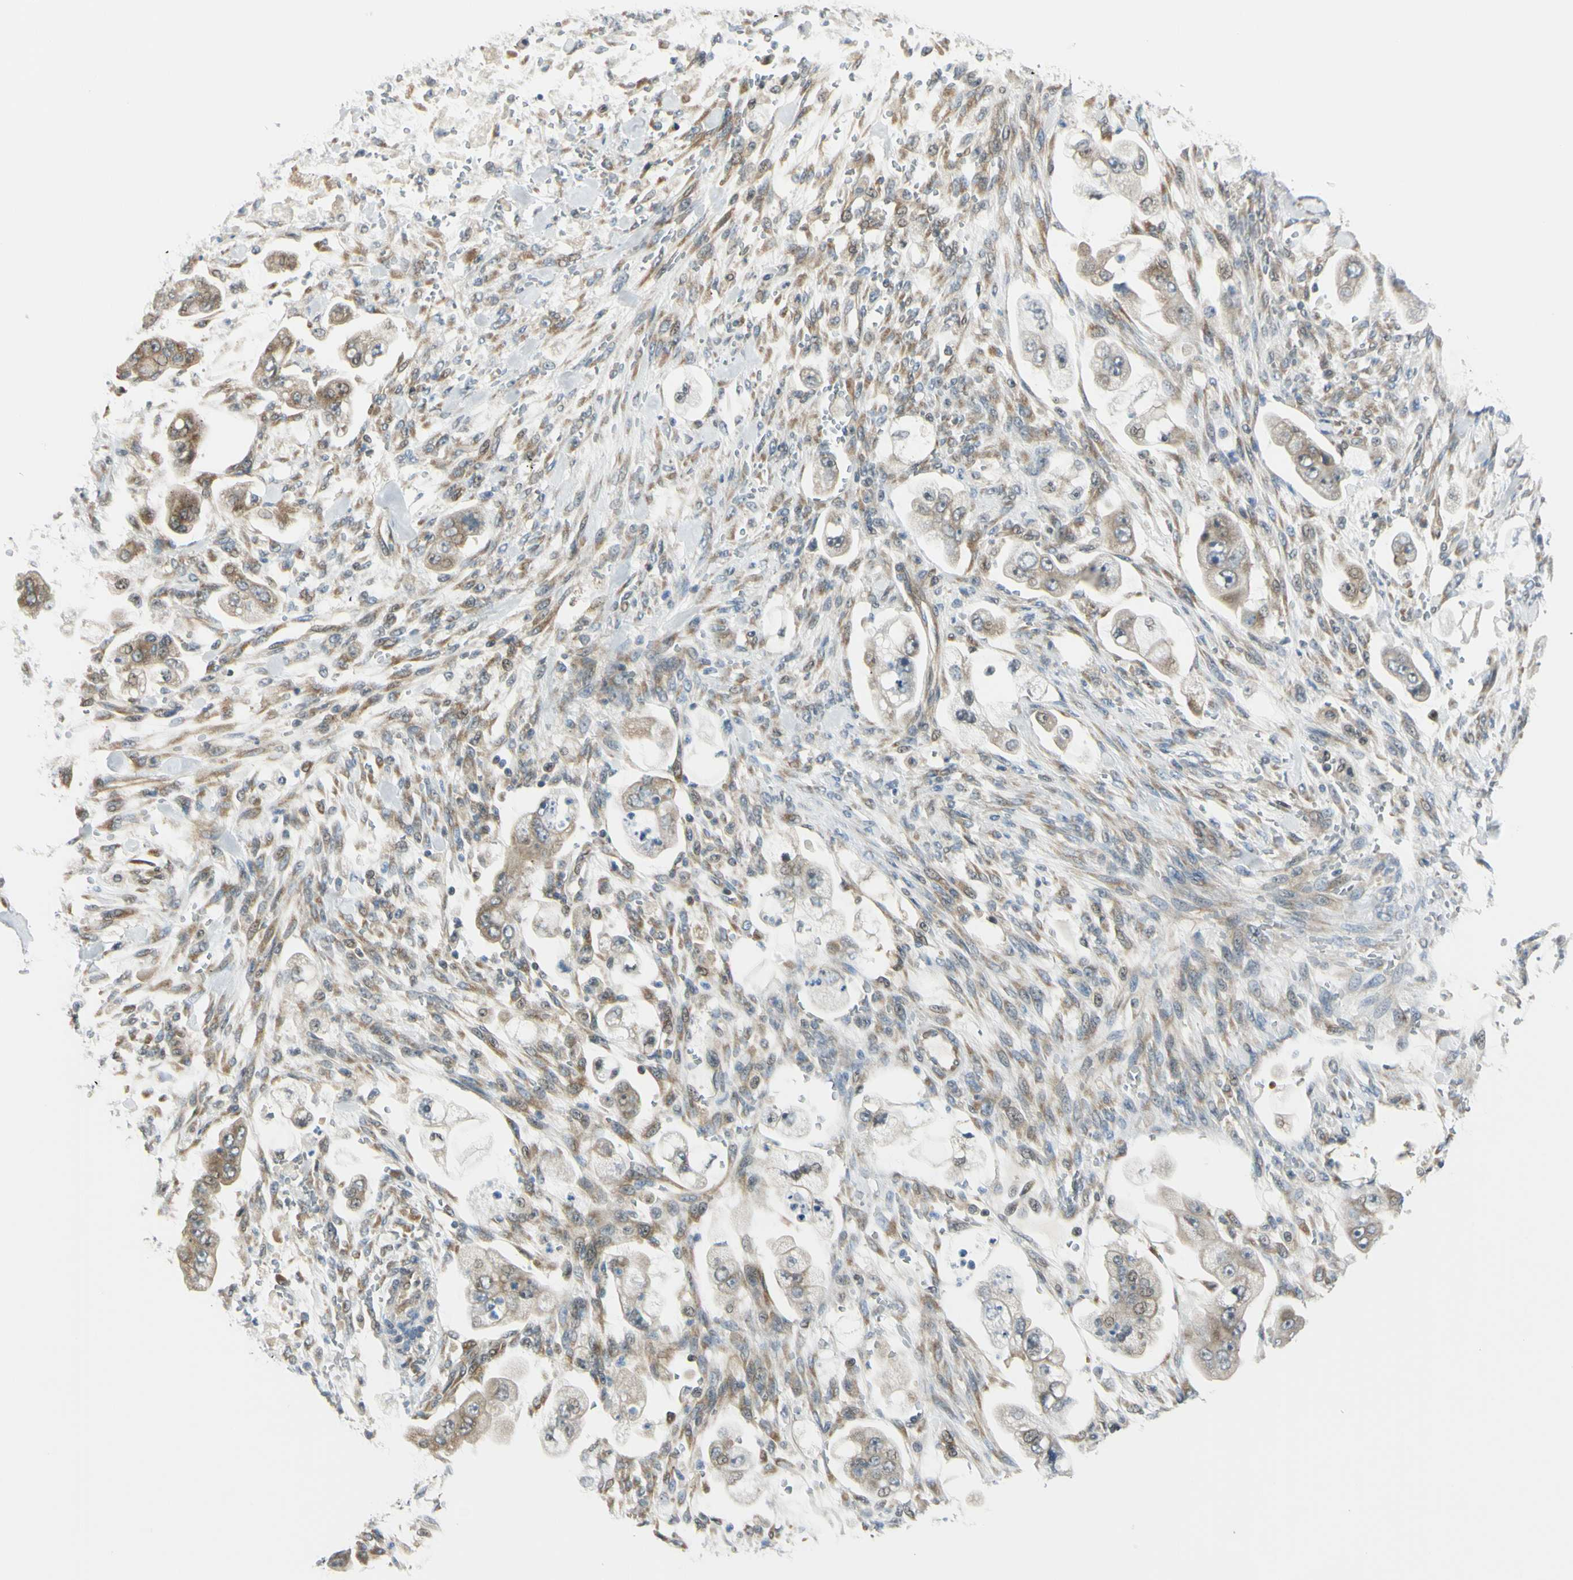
{"staining": {"intensity": "weak", "quantity": ">75%", "location": "cytoplasmic/membranous"}, "tissue": "stomach cancer", "cell_type": "Tumor cells", "image_type": "cancer", "snomed": [{"axis": "morphology", "description": "Adenocarcinoma, NOS"}, {"axis": "topography", "description": "Stomach"}], "caption": "Adenocarcinoma (stomach) was stained to show a protein in brown. There is low levels of weak cytoplasmic/membranous positivity in approximately >75% of tumor cells. The staining is performed using DAB (3,3'-diaminobenzidine) brown chromogen to label protein expression. The nuclei are counter-stained blue using hematoxylin.", "gene": "NPDC1", "patient": {"sex": "male", "age": 62}}